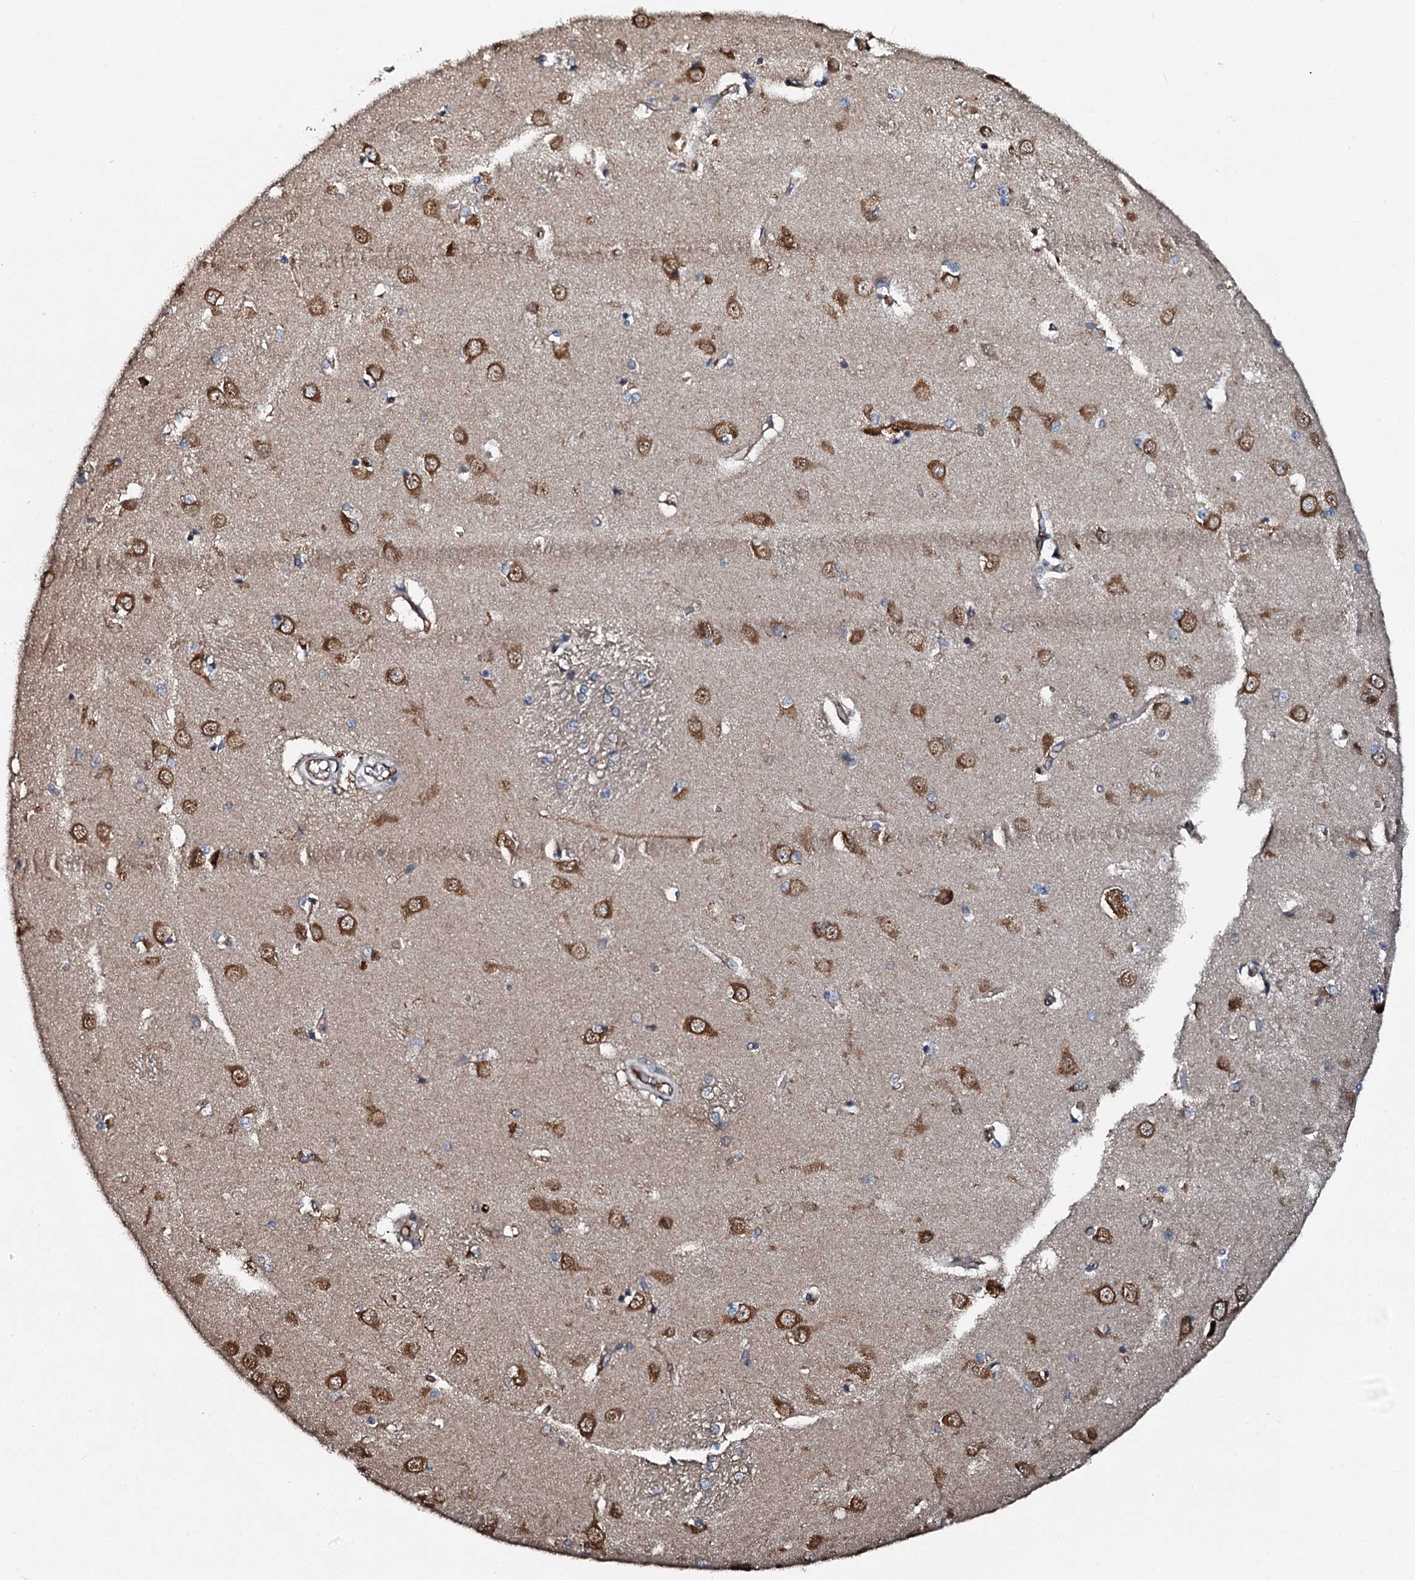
{"staining": {"intensity": "moderate", "quantity": "<25%", "location": "cytoplasmic/membranous"}, "tissue": "caudate", "cell_type": "Glial cells", "image_type": "normal", "snomed": [{"axis": "morphology", "description": "Normal tissue, NOS"}, {"axis": "topography", "description": "Lateral ventricle wall"}], "caption": "Caudate stained with a protein marker displays moderate staining in glial cells.", "gene": "FLYWCH1", "patient": {"sex": "male", "age": 37}}